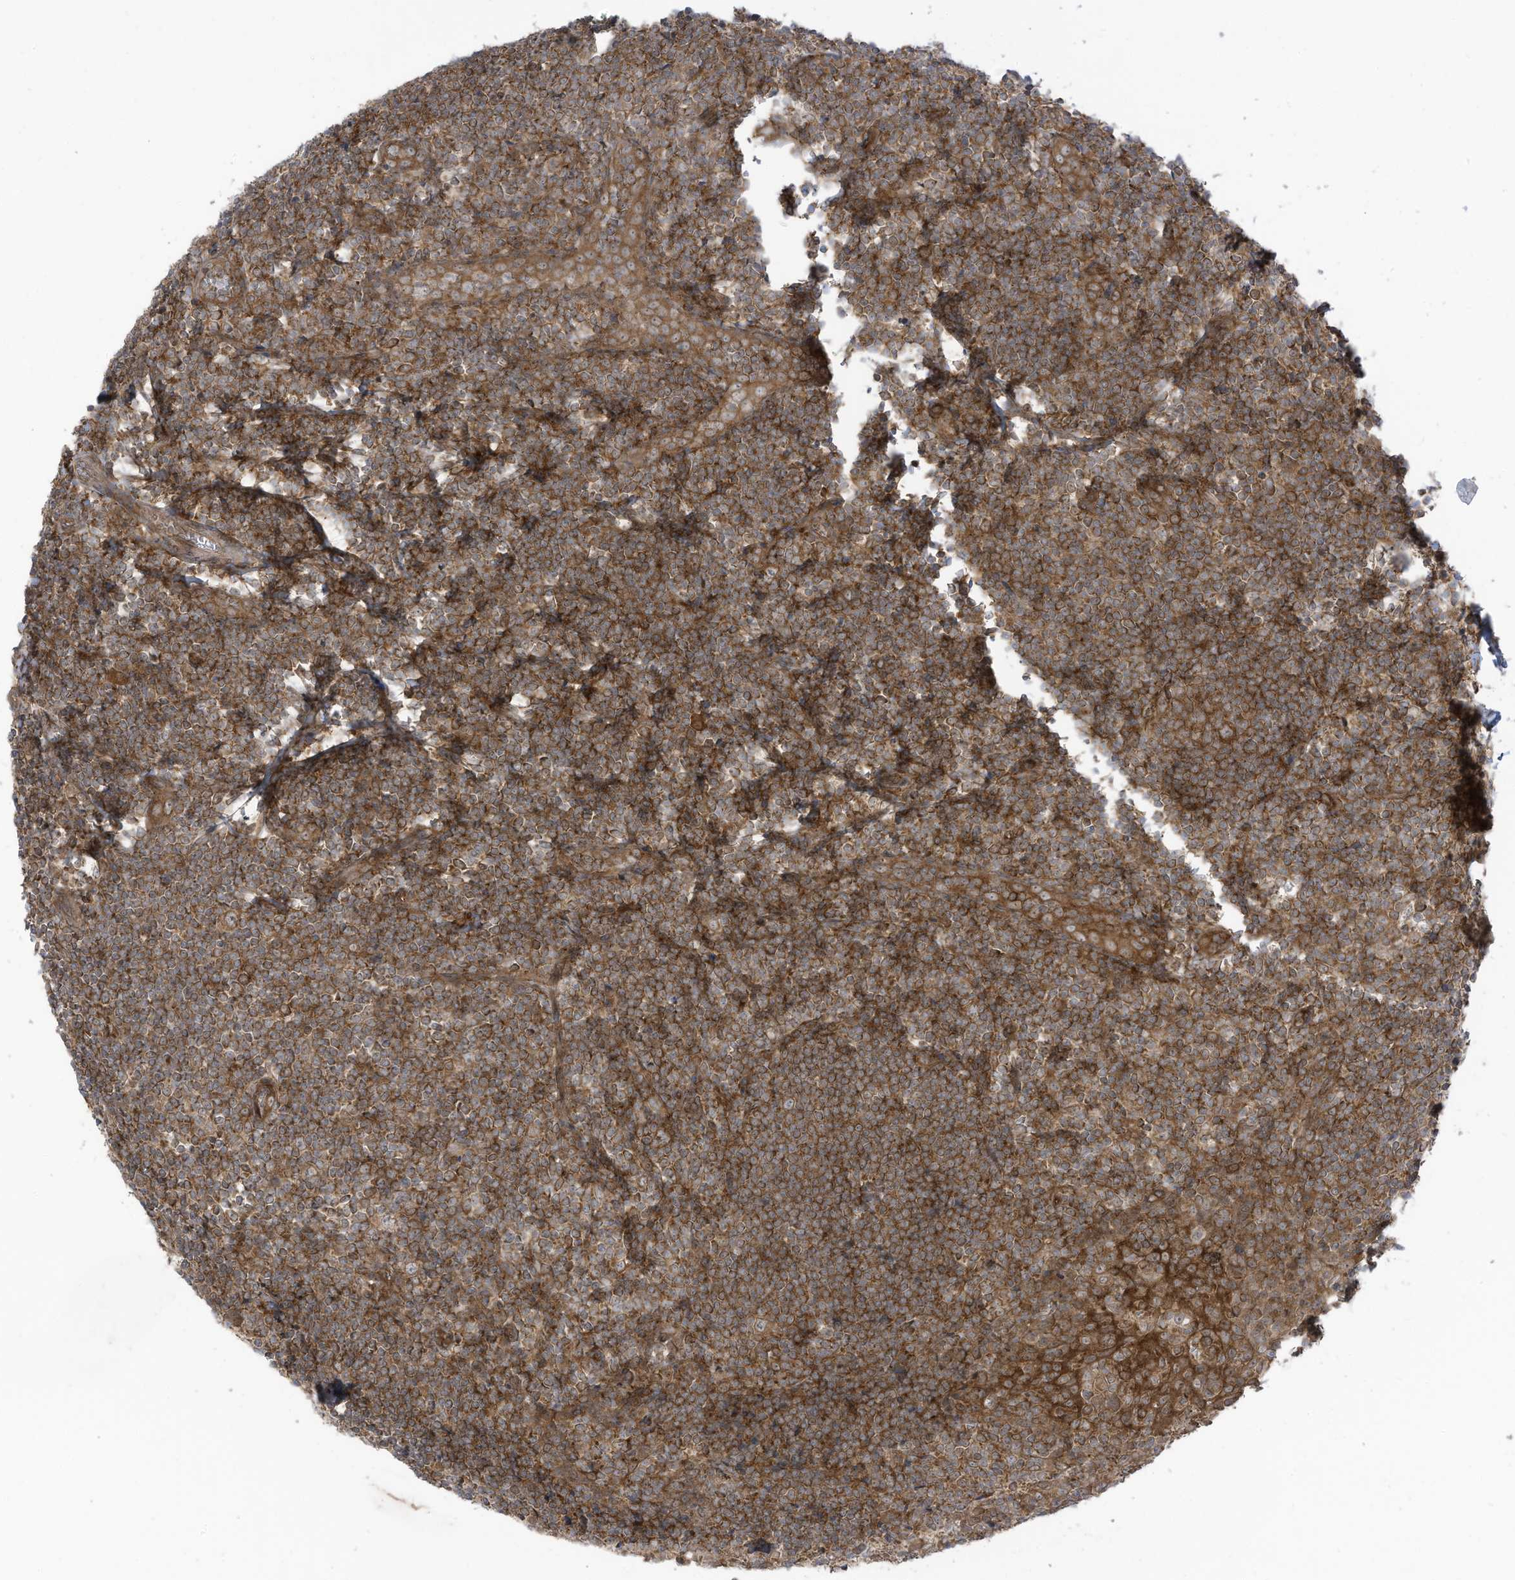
{"staining": {"intensity": "moderate", "quantity": ">75%", "location": "cytoplasmic/membranous"}, "tissue": "tonsil", "cell_type": "Germinal center cells", "image_type": "normal", "snomed": [{"axis": "morphology", "description": "Normal tissue, NOS"}, {"axis": "topography", "description": "Tonsil"}], "caption": "A medium amount of moderate cytoplasmic/membranous staining is identified in approximately >75% of germinal center cells in normal tonsil.", "gene": "REPS1", "patient": {"sex": "male", "age": 27}}